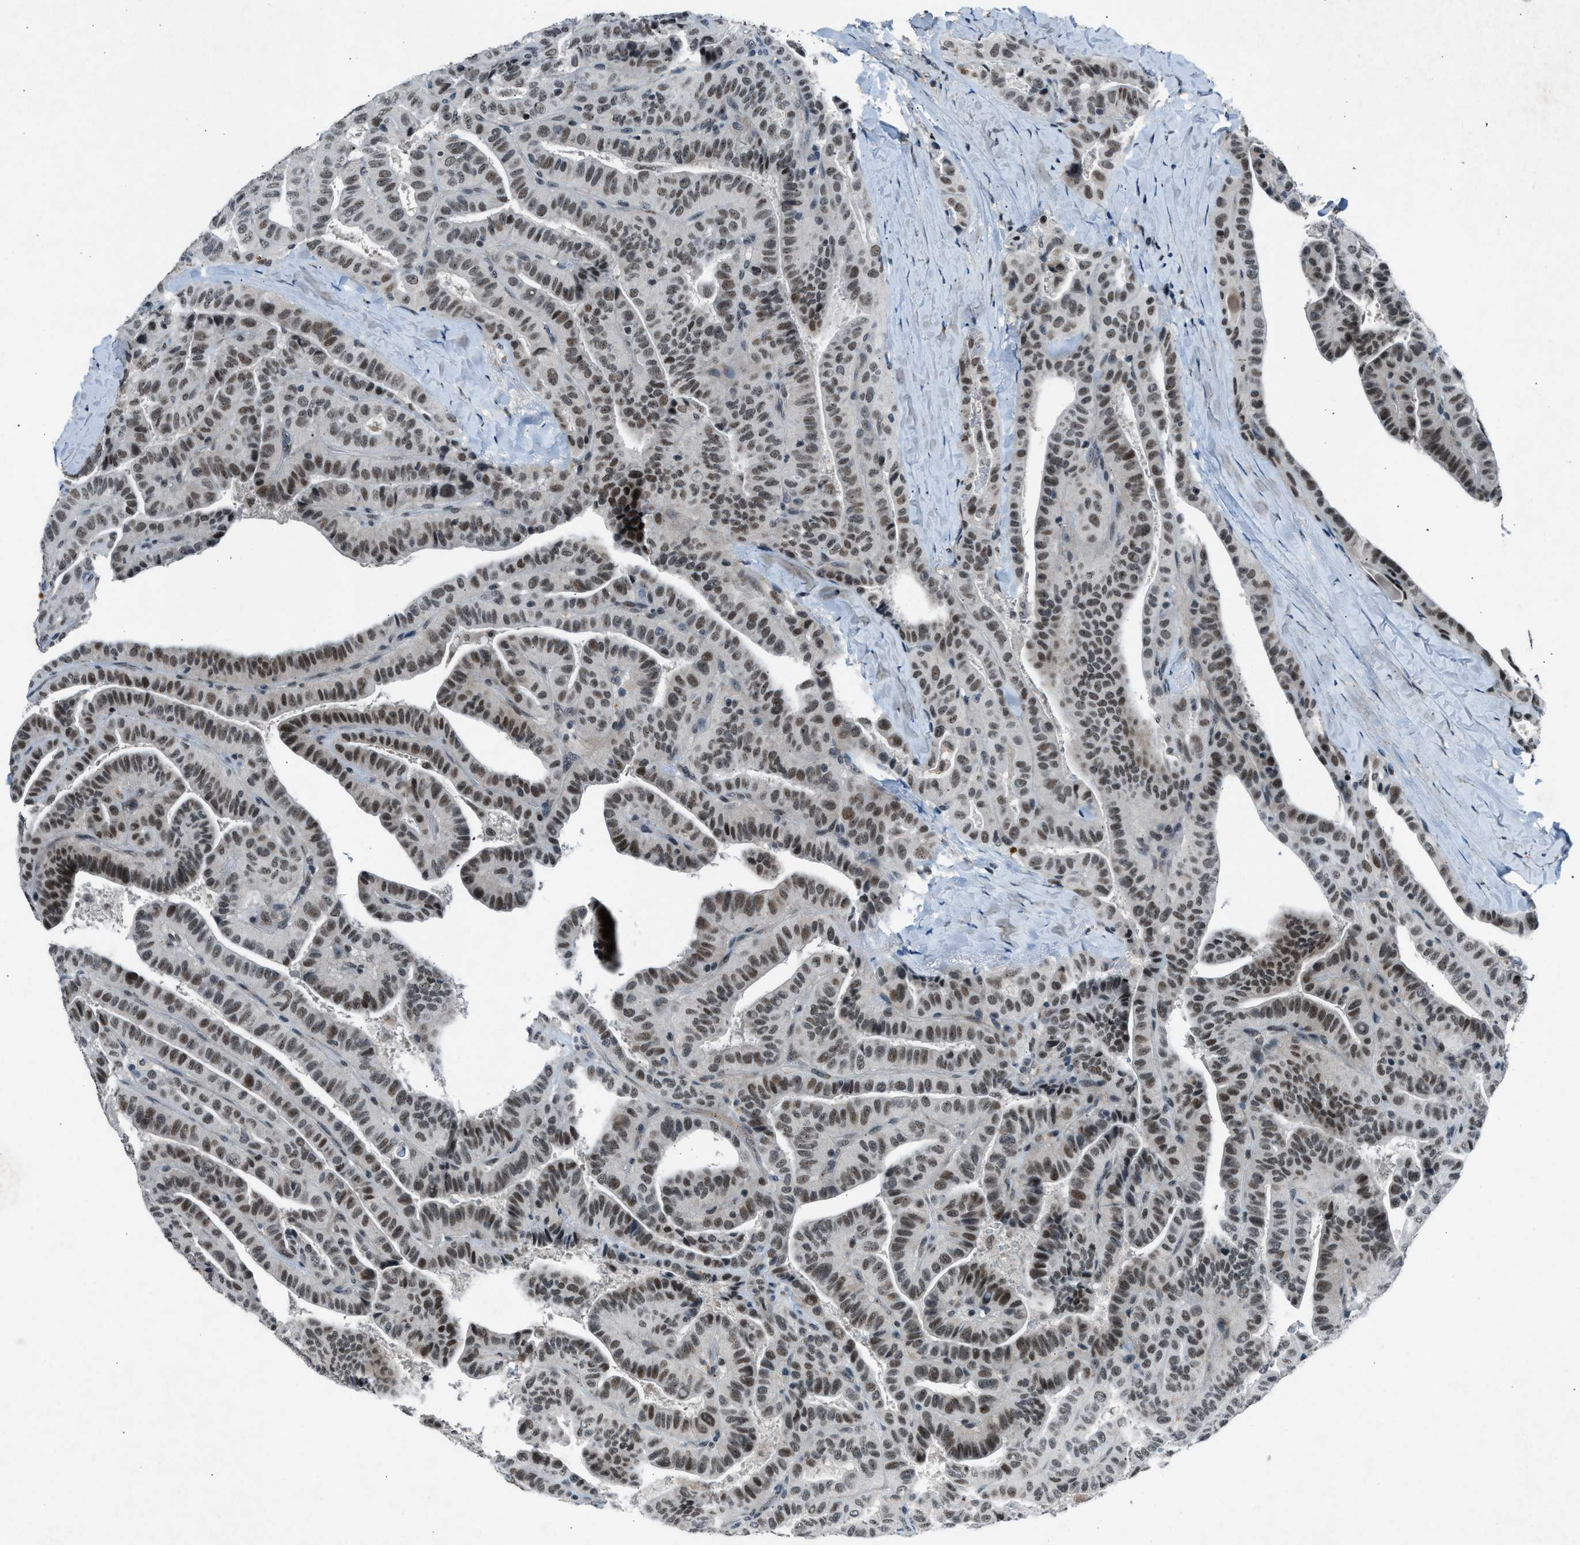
{"staining": {"intensity": "moderate", "quantity": ">75%", "location": "nuclear"}, "tissue": "thyroid cancer", "cell_type": "Tumor cells", "image_type": "cancer", "snomed": [{"axis": "morphology", "description": "Papillary adenocarcinoma, NOS"}, {"axis": "topography", "description": "Thyroid gland"}], "caption": "Papillary adenocarcinoma (thyroid) stained with DAB (3,3'-diaminobenzidine) IHC shows medium levels of moderate nuclear expression in about >75% of tumor cells. (DAB (3,3'-diaminobenzidine) IHC with brightfield microscopy, high magnification).", "gene": "ADCY1", "patient": {"sex": "male", "age": 77}}